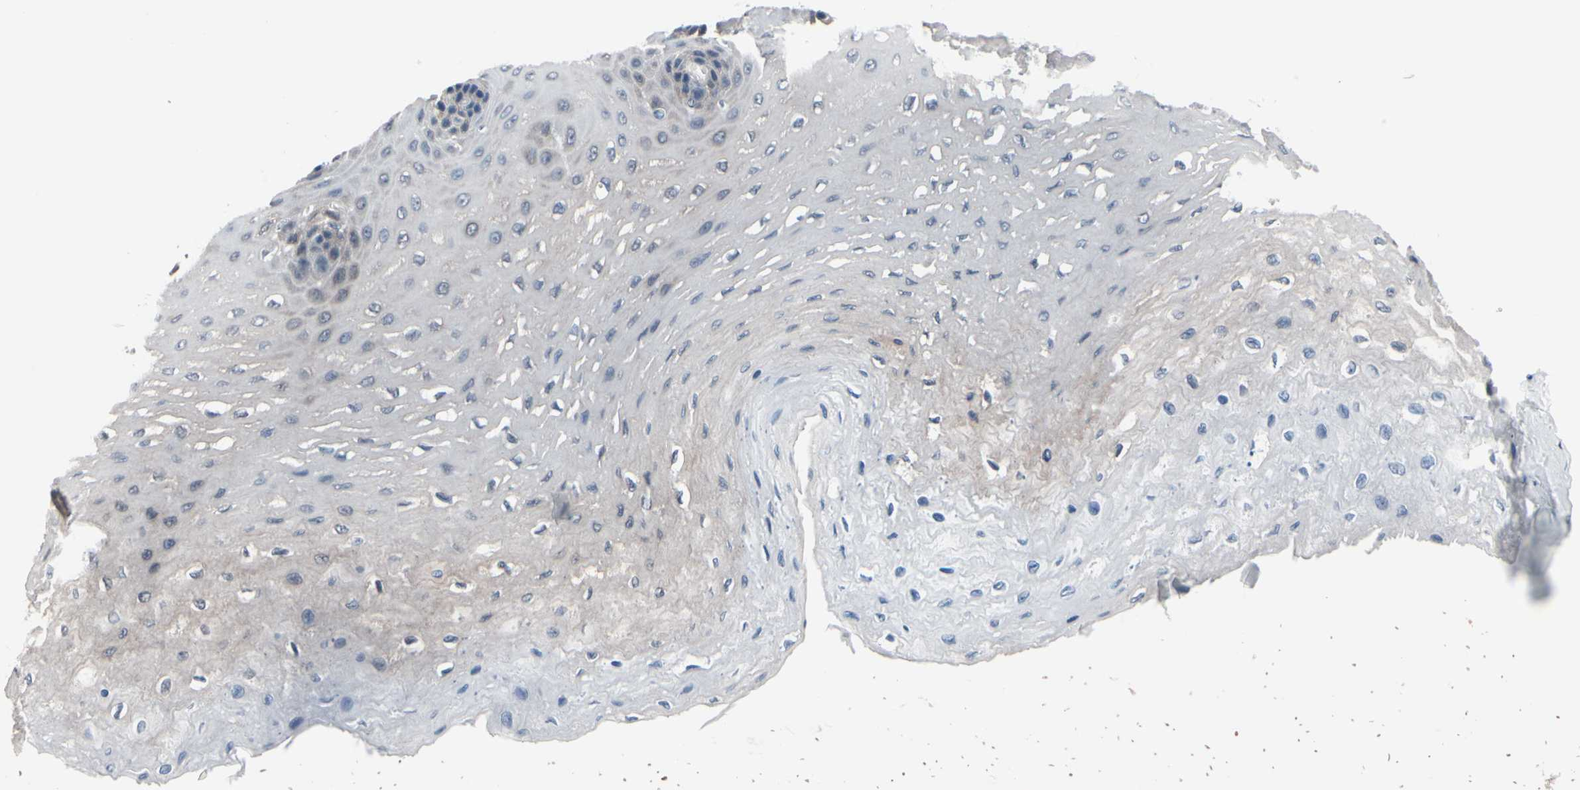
{"staining": {"intensity": "negative", "quantity": "none", "location": "none"}, "tissue": "esophagus", "cell_type": "Squamous epithelial cells", "image_type": "normal", "snomed": [{"axis": "morphology", "description": "Normal tissue, NOS"}, {"axis": "topography", "description": "Esophagus"}], "caption": "DAB (3,3'-diaminobenzidine) immunohistochemical staining of benign human esophagus exhibits no significant staining in squamous epithelial cells.", "gene": "PRDX6", "patient": {"sex": "female", "age": 72}}